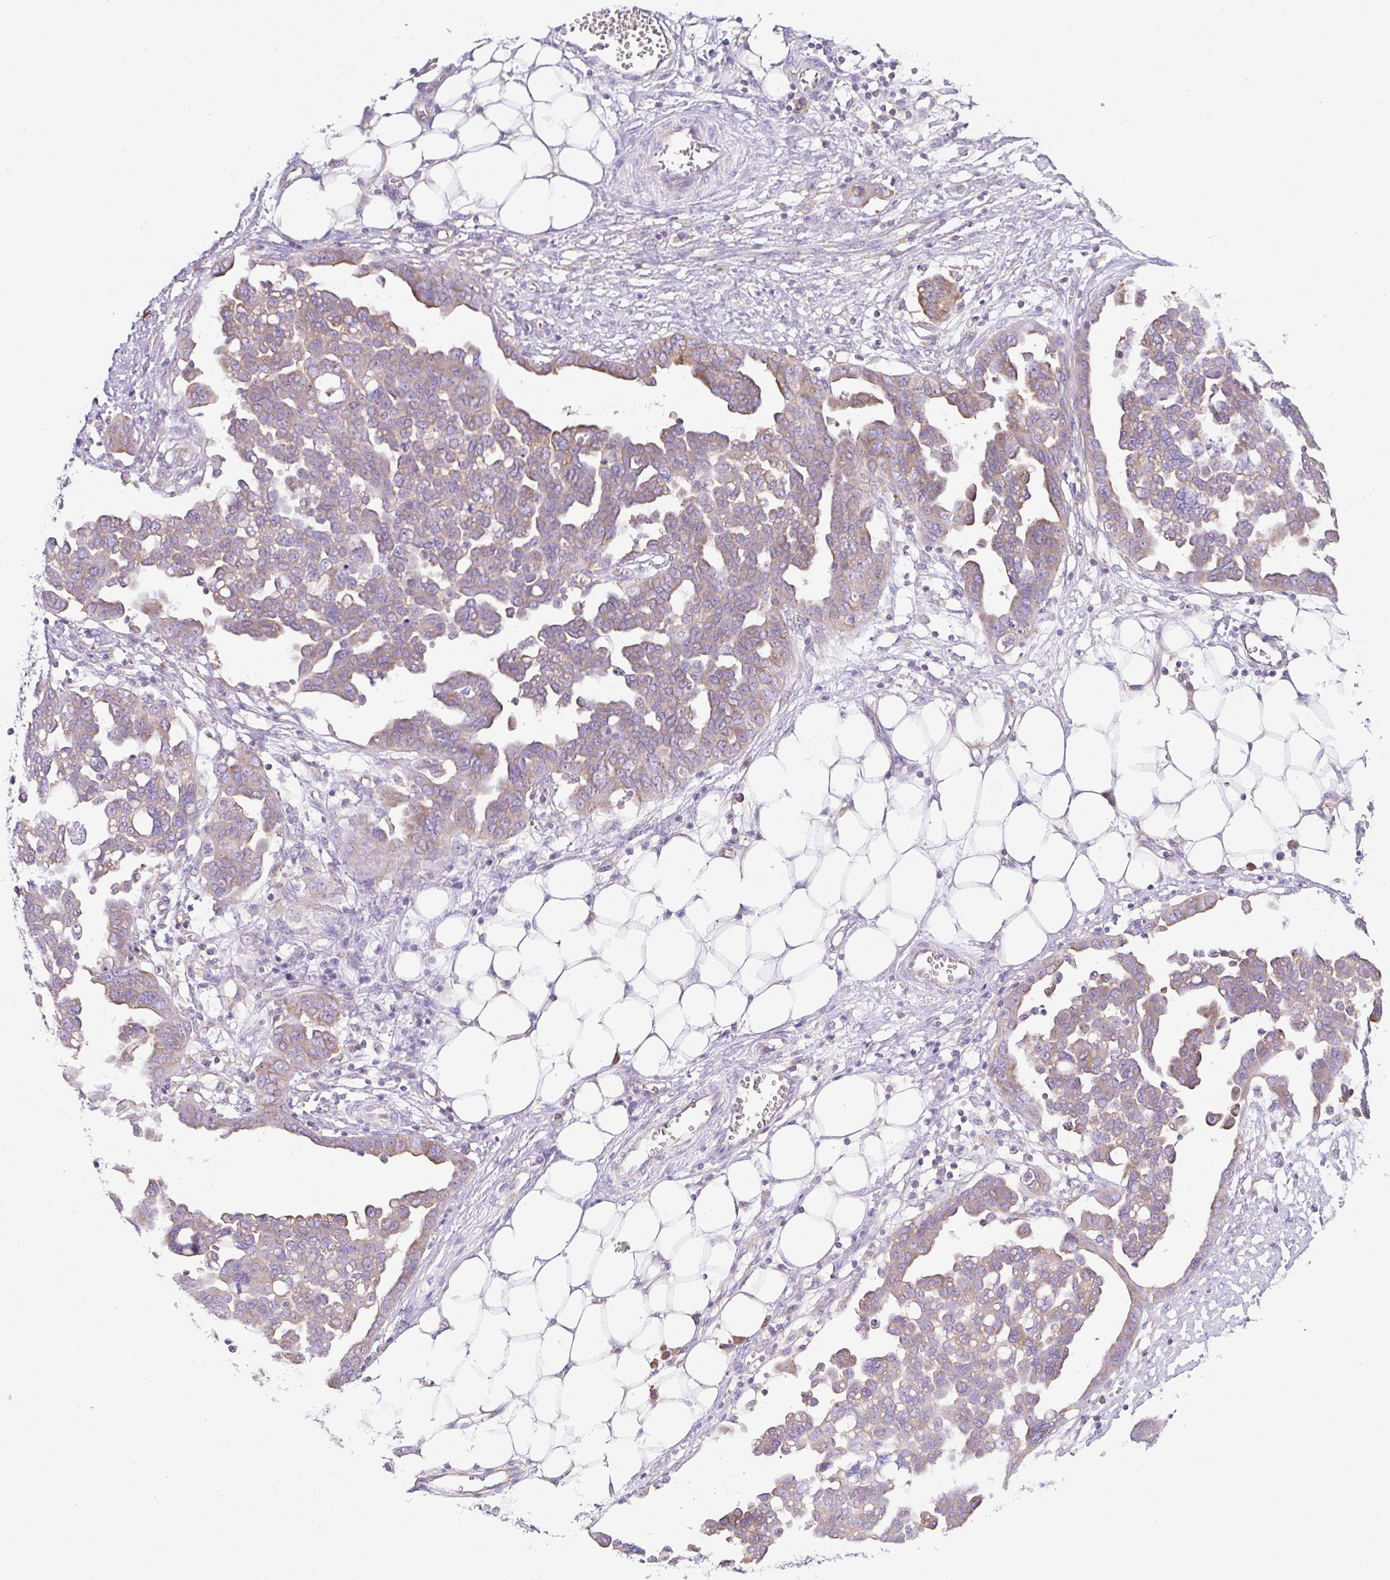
{"staining": {"intensity": "weak", "quantity": "25%-75%", "location": "cytoplasmic/membranous"}, "tissue": "ovarian cancer", "cell_type": "Tumor cells", "image_type": "cancer", "snomed": [{"axis": "morphology", "description": "Cystadenocarcinoma, serous, NOS"}, {"axis": "topography", "description": "Ovary"}], "caption": "Weak cytoplasmic/membranous positivity for a protein is appreciated in about 25%-75% of tumor cells of ovarian cancer using immunohistochemistry (IHC).", "gene": "GFPT2", "patient": {"sex": "female", "age": 59}}